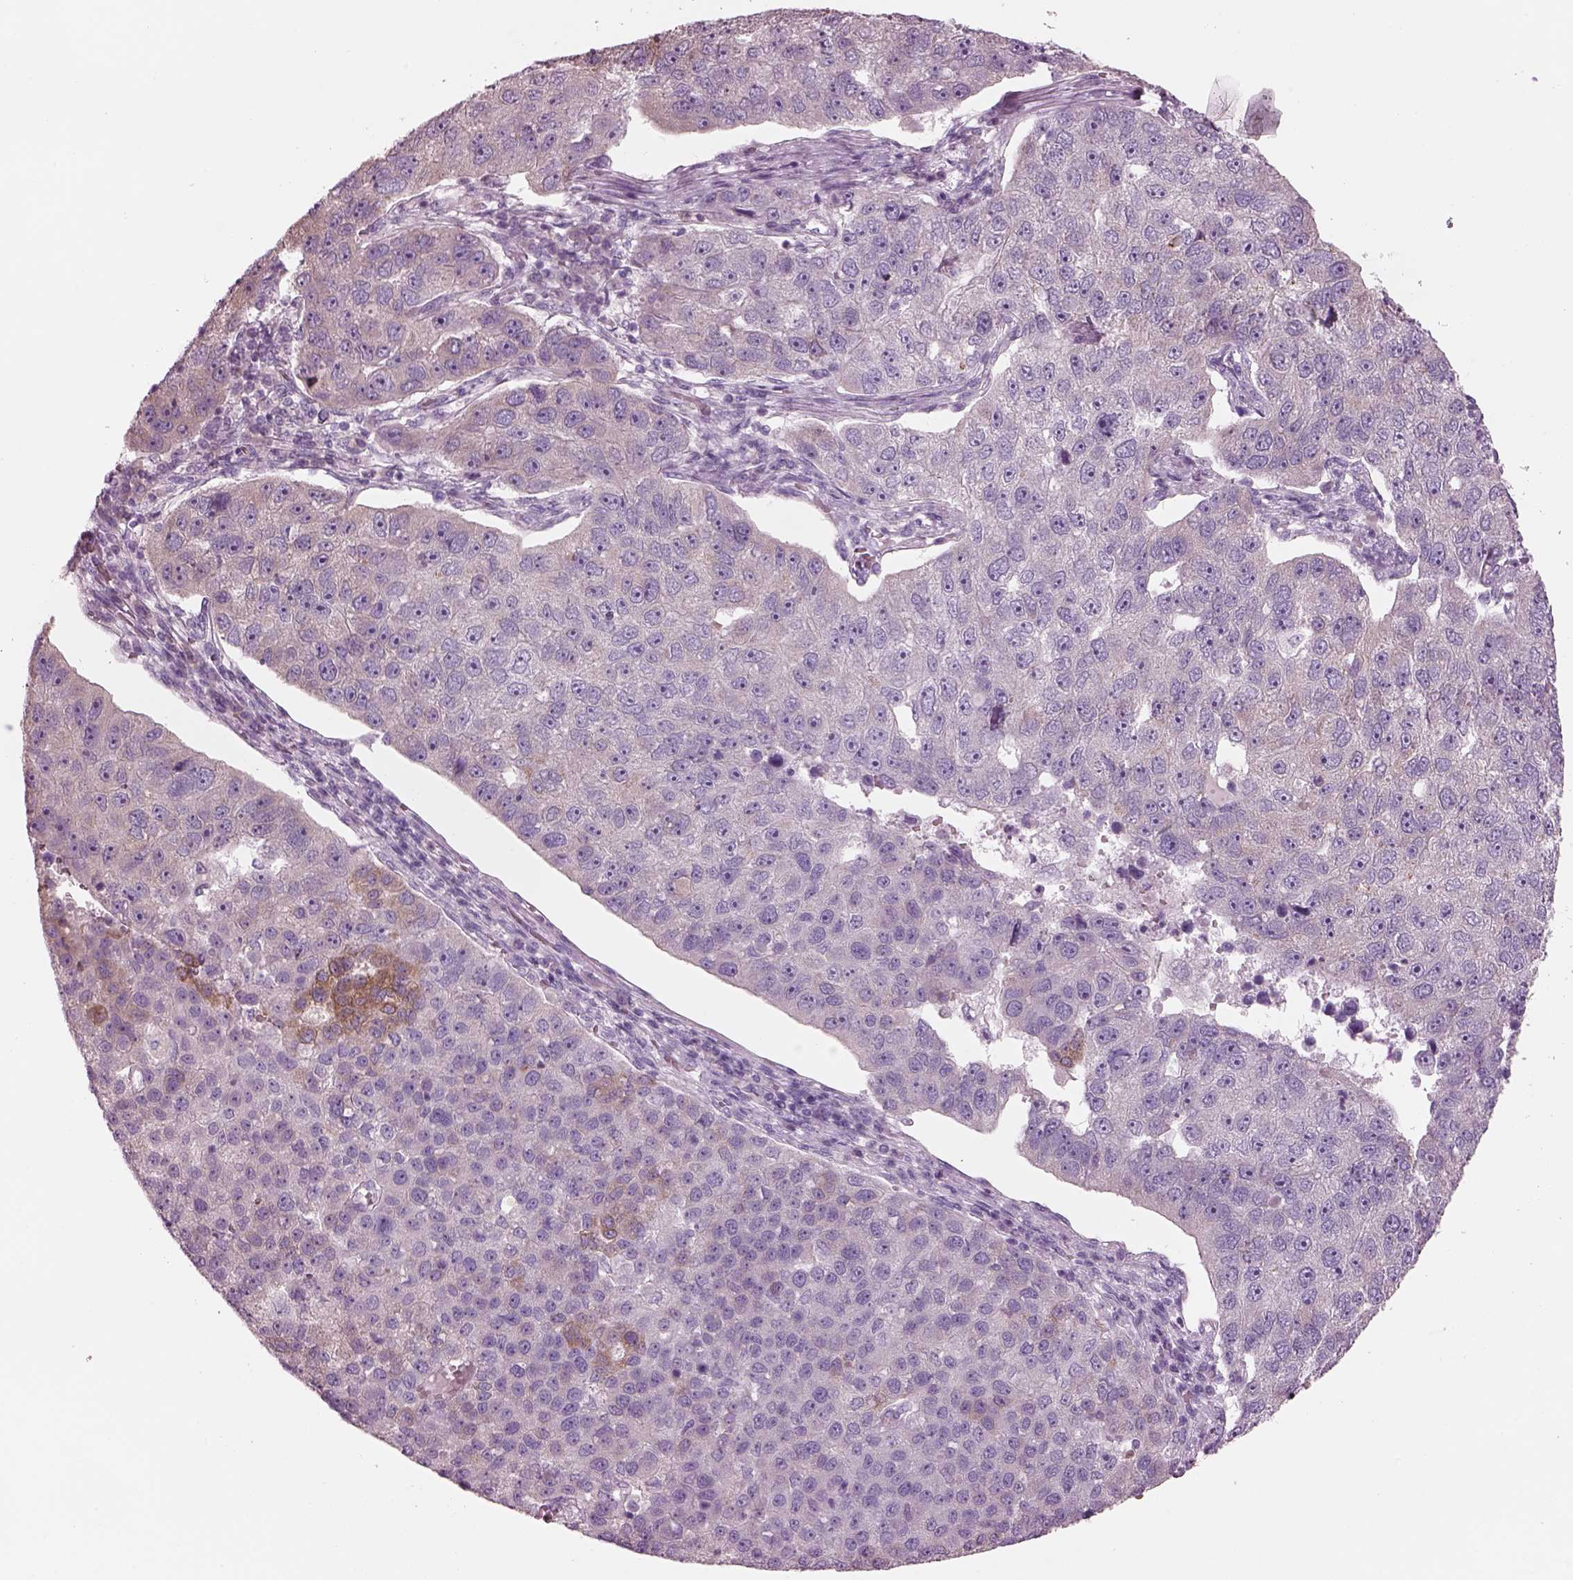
{"staining": {"intensity": "negative", "quantity": "none", "location": "none"}, "tissue": "pancreatic cancer", "cell_type": "Tumor cells", "image_type": "cancer", "snomed": [{"axis": "morphology", "description": "Adenocarcinoma, NOS"}, {"axis": "topography", "description": "Pancreas"}], "caption": "High magnification brightfield microscopy of pancreatic adenocarcinoma stained with DAB (3,3'-diaminobenzidine) (brown) and counterstained with hematoxylin (blue): tumor cells show no significant positivity. Brightfield microscopy of immunohistochemistry stained with DAB (3,3'-diaminobenzidine) (brown) and hematoxylin (blue), captured at high magnification.", "gene": "SLC27A2", "patient": {"sex": "female", "age": 61}}